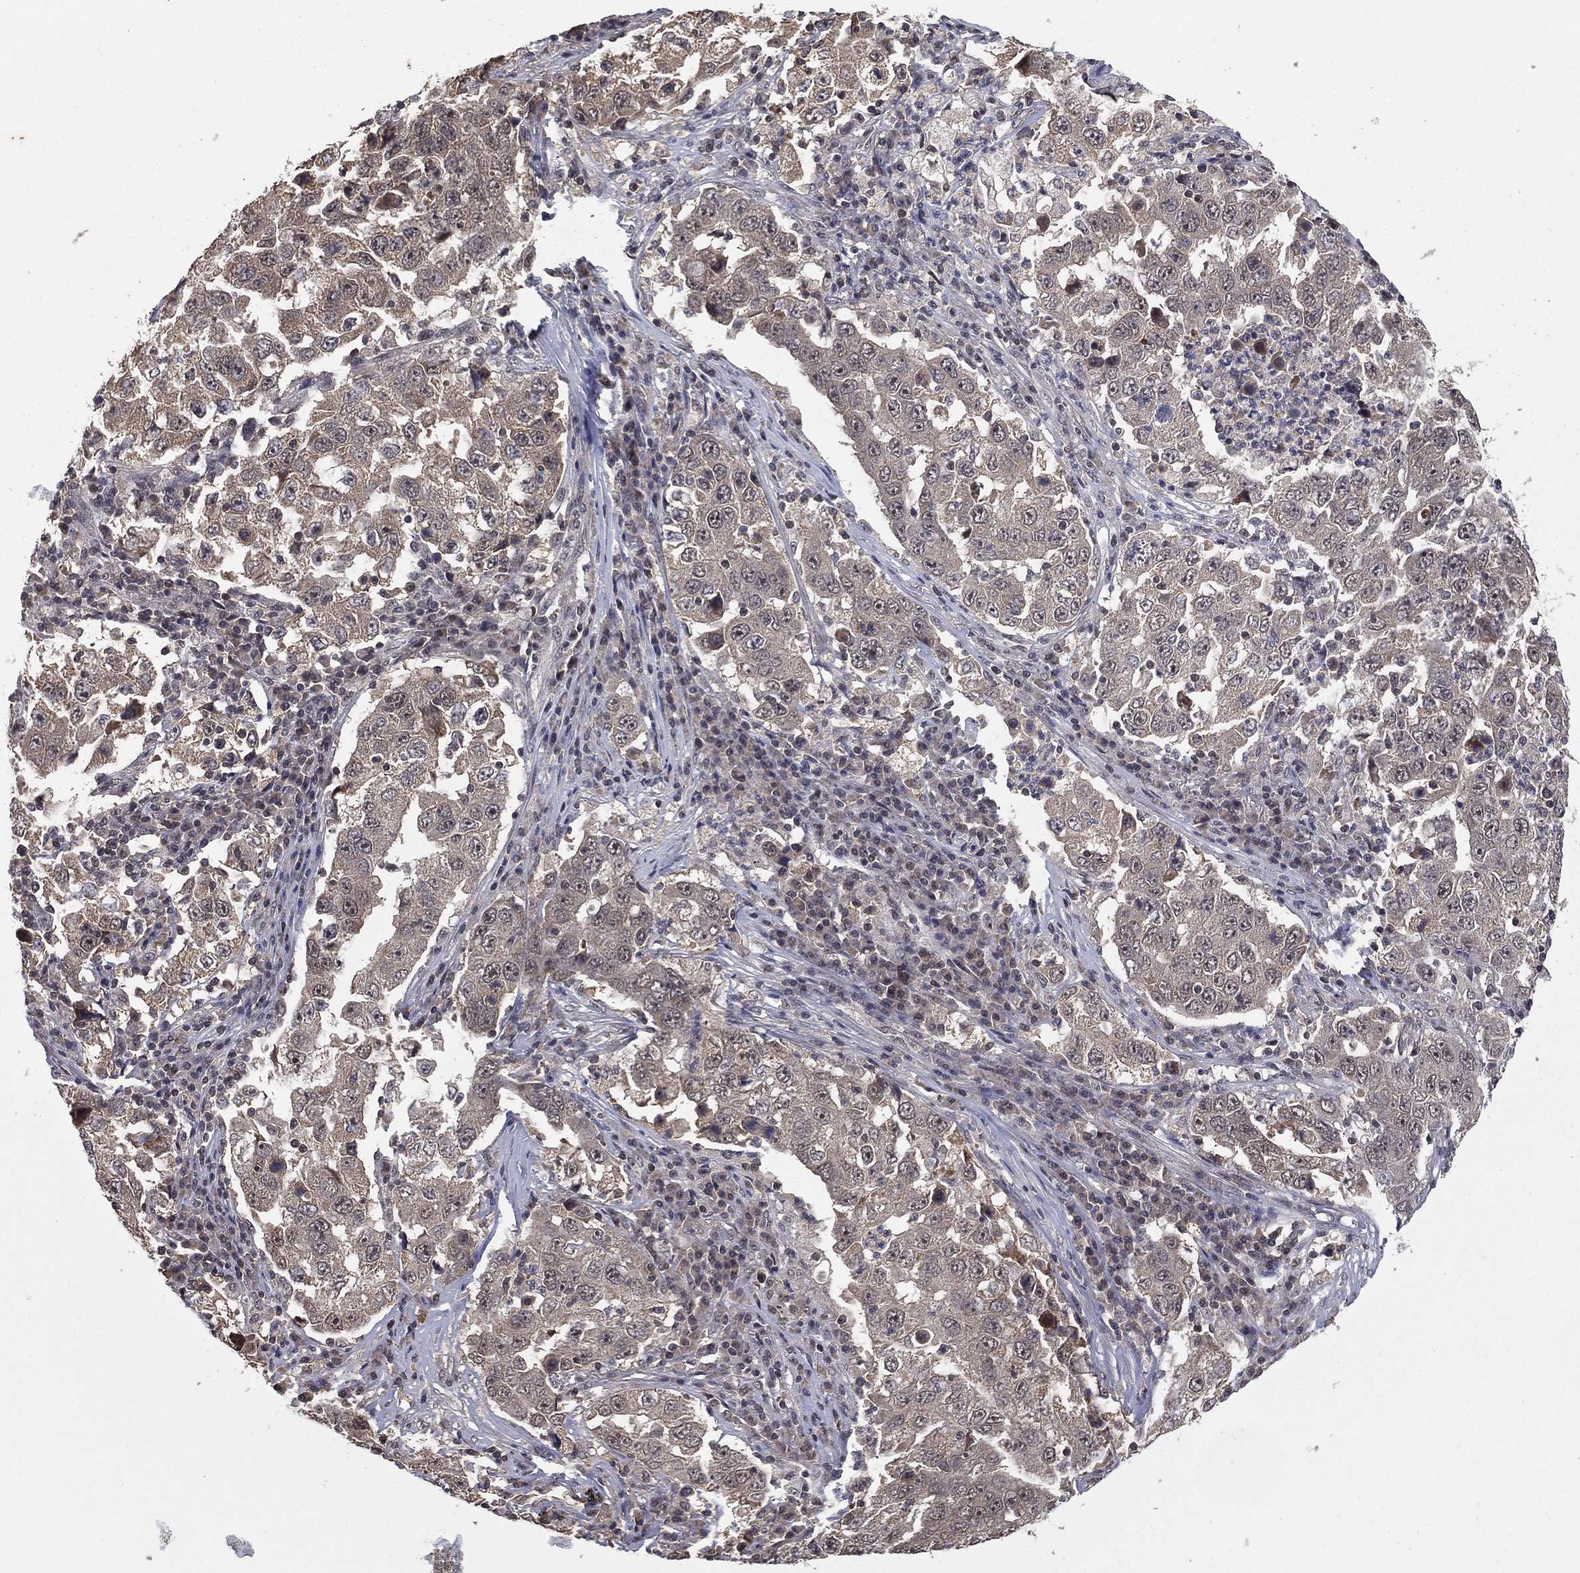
{"staining": {"intensity": "negative", "quantity": "none", "location": "none"}, "tissue": "lung cancer", "cell_type": "Tumor cells", "image_type": "cancer", "snomed": [{"axis": "morphology", "description": "Adenocarcinoma, NOS"}, {"axis": "topography", "description": "Lung"}], "caption": "Tumor cells show no significant protein positivity in adenocarcinoma (lung).", "gene": "NELFCD", "patient": {"sex": "male", "age": 73}}